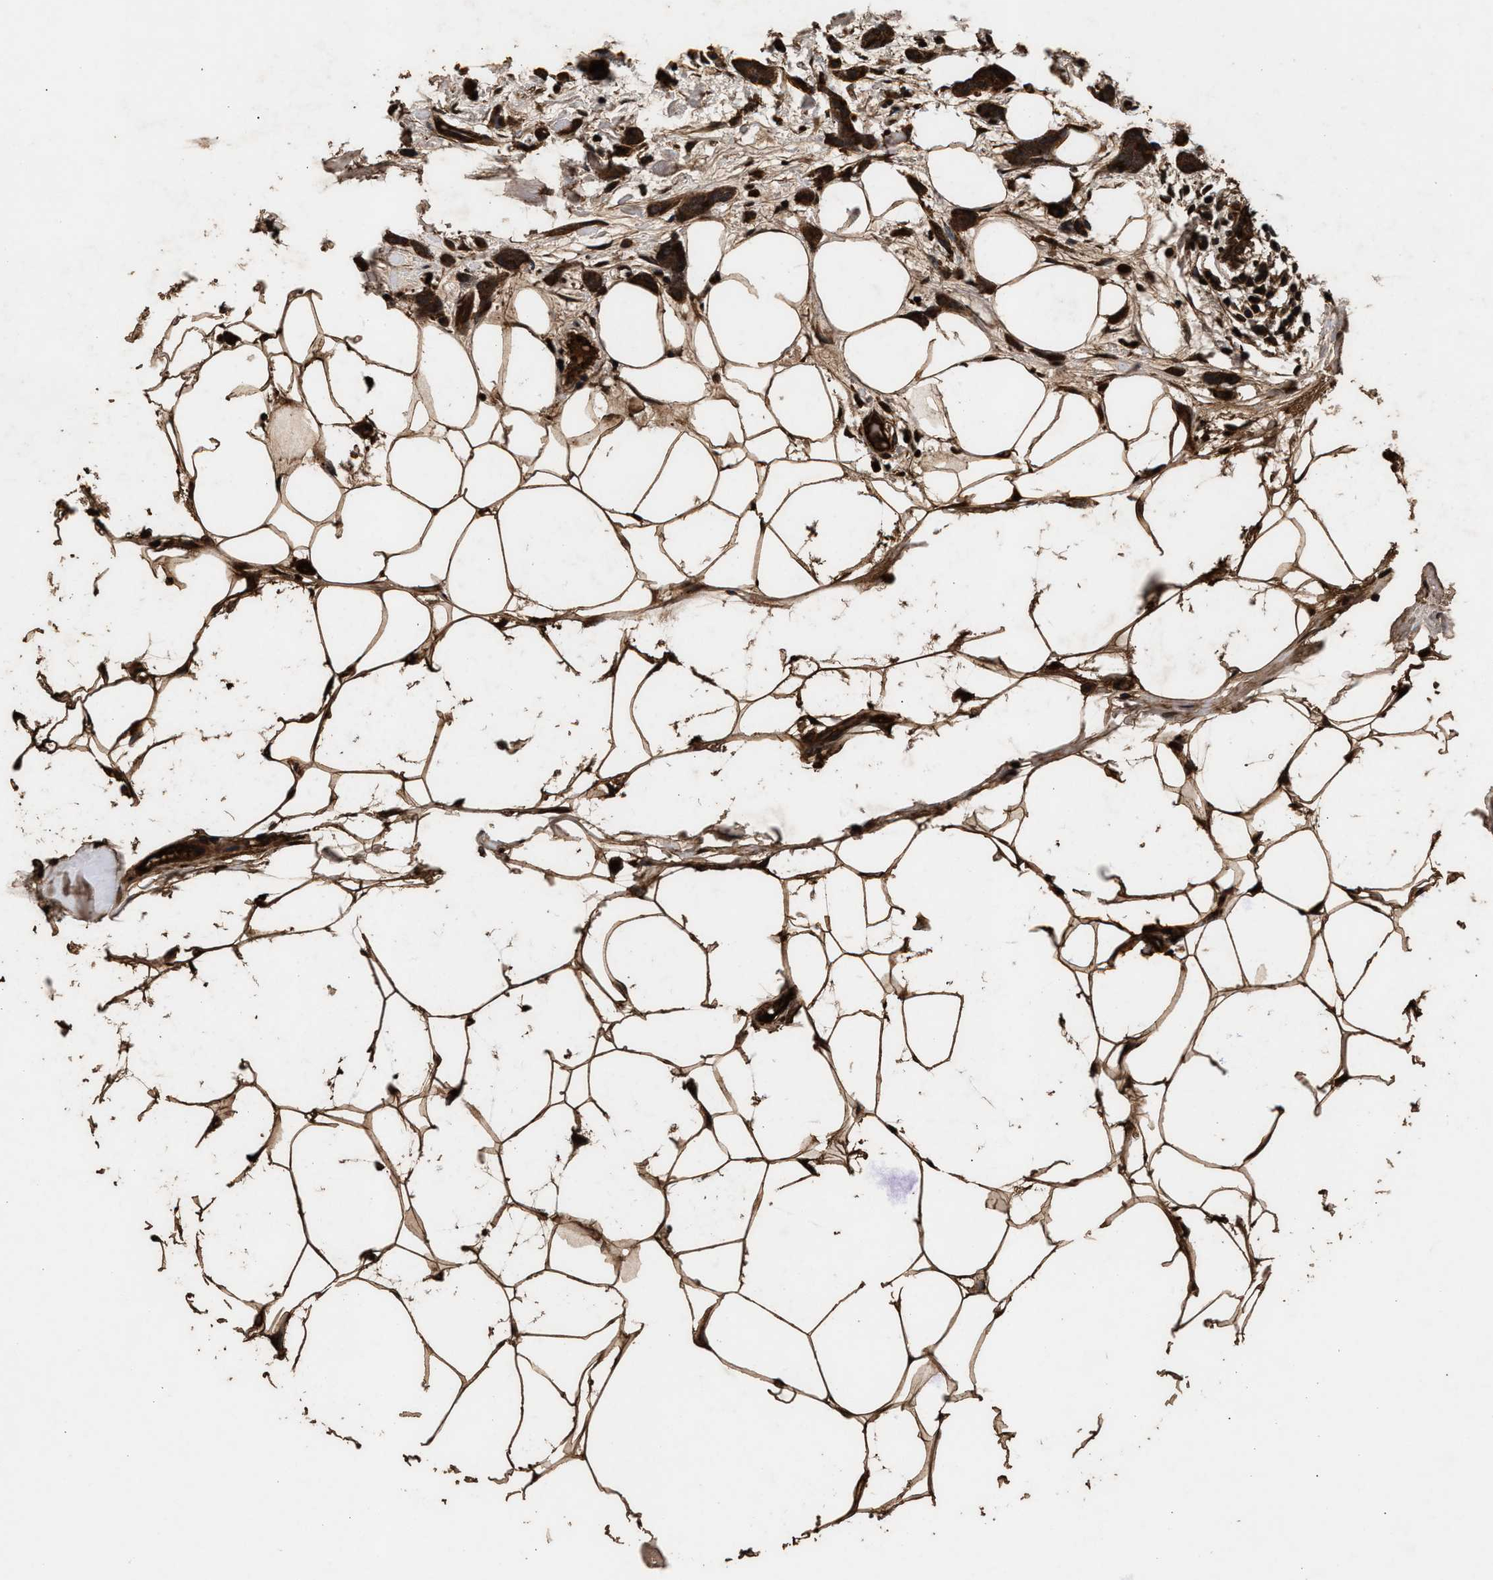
{"staining": {"intensity": "strong", "quantity": ">75%", "location": "cytoplasmic/membranous"}, "tissue": "breast cancer", "cell_type": "Tumor cells", "image_type": "cancer", "snomed": [{"axis": "morphology", "description": "Lobular carcinoma"}, {"axis": "topography", "description": "Skin"}, {"axis": "topography", "description": "Breast"}], "caption": "Immunohistochemistry (IHC) staining of breast lobular carcinoma, which displays high levels of strong cytoplasmic/membranous positivity in about >75% of tumor cells indicating strong cytoplasmic/membranous protein staining. The staining was performed using DAB (brown) for protein detection and nuclei were counterstained in hematoxylin (blue).", "gene": "KYAT1", "patient": {"sex": "female", "age": 46}}